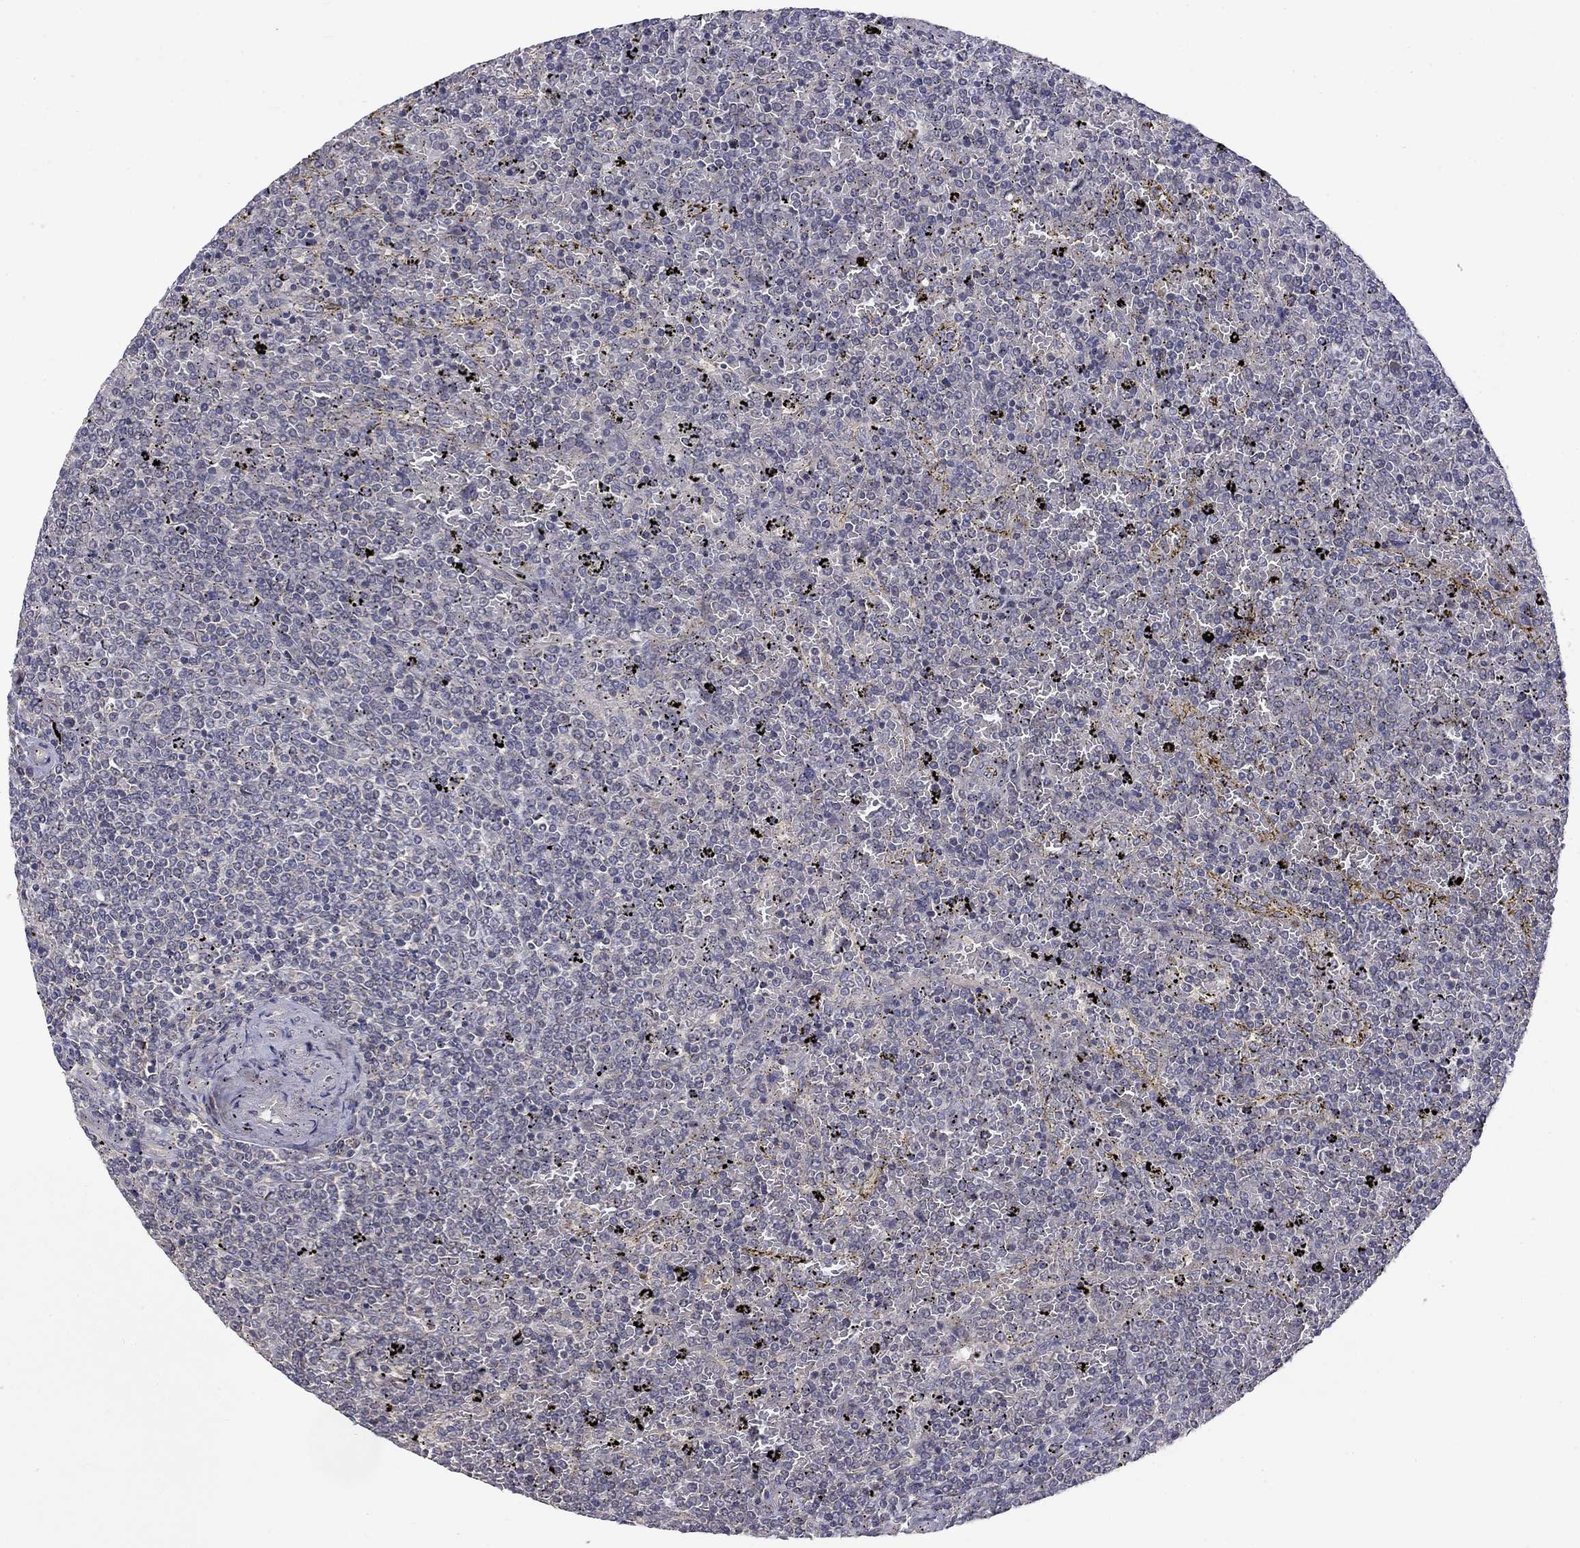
{"staining": {"intensity": "negative", "quantity": "none", "location": "none"}, "tissue": "lymphoma", "cell_type": "Tumor cells", "image_type": "cancer", "snomed": [{"axis": "morphology", "description": "Malignant lymphoma, non-Hodgkin's type, Low grade"}, {"axis": "topography", "description": "Spleen"}], "caption": "Immunohistochemistry micrograph of neoplastic tissue: human malignant lymphoma, non-Hodgkin's type (low-grade) stained with DAB exhibits no significant protein expression in tumor cells. (DAB immunohistochemistry (IHC), high magnification).", "gene": "SLC39A14", "patient": {"sex": "female", "age": 77}}